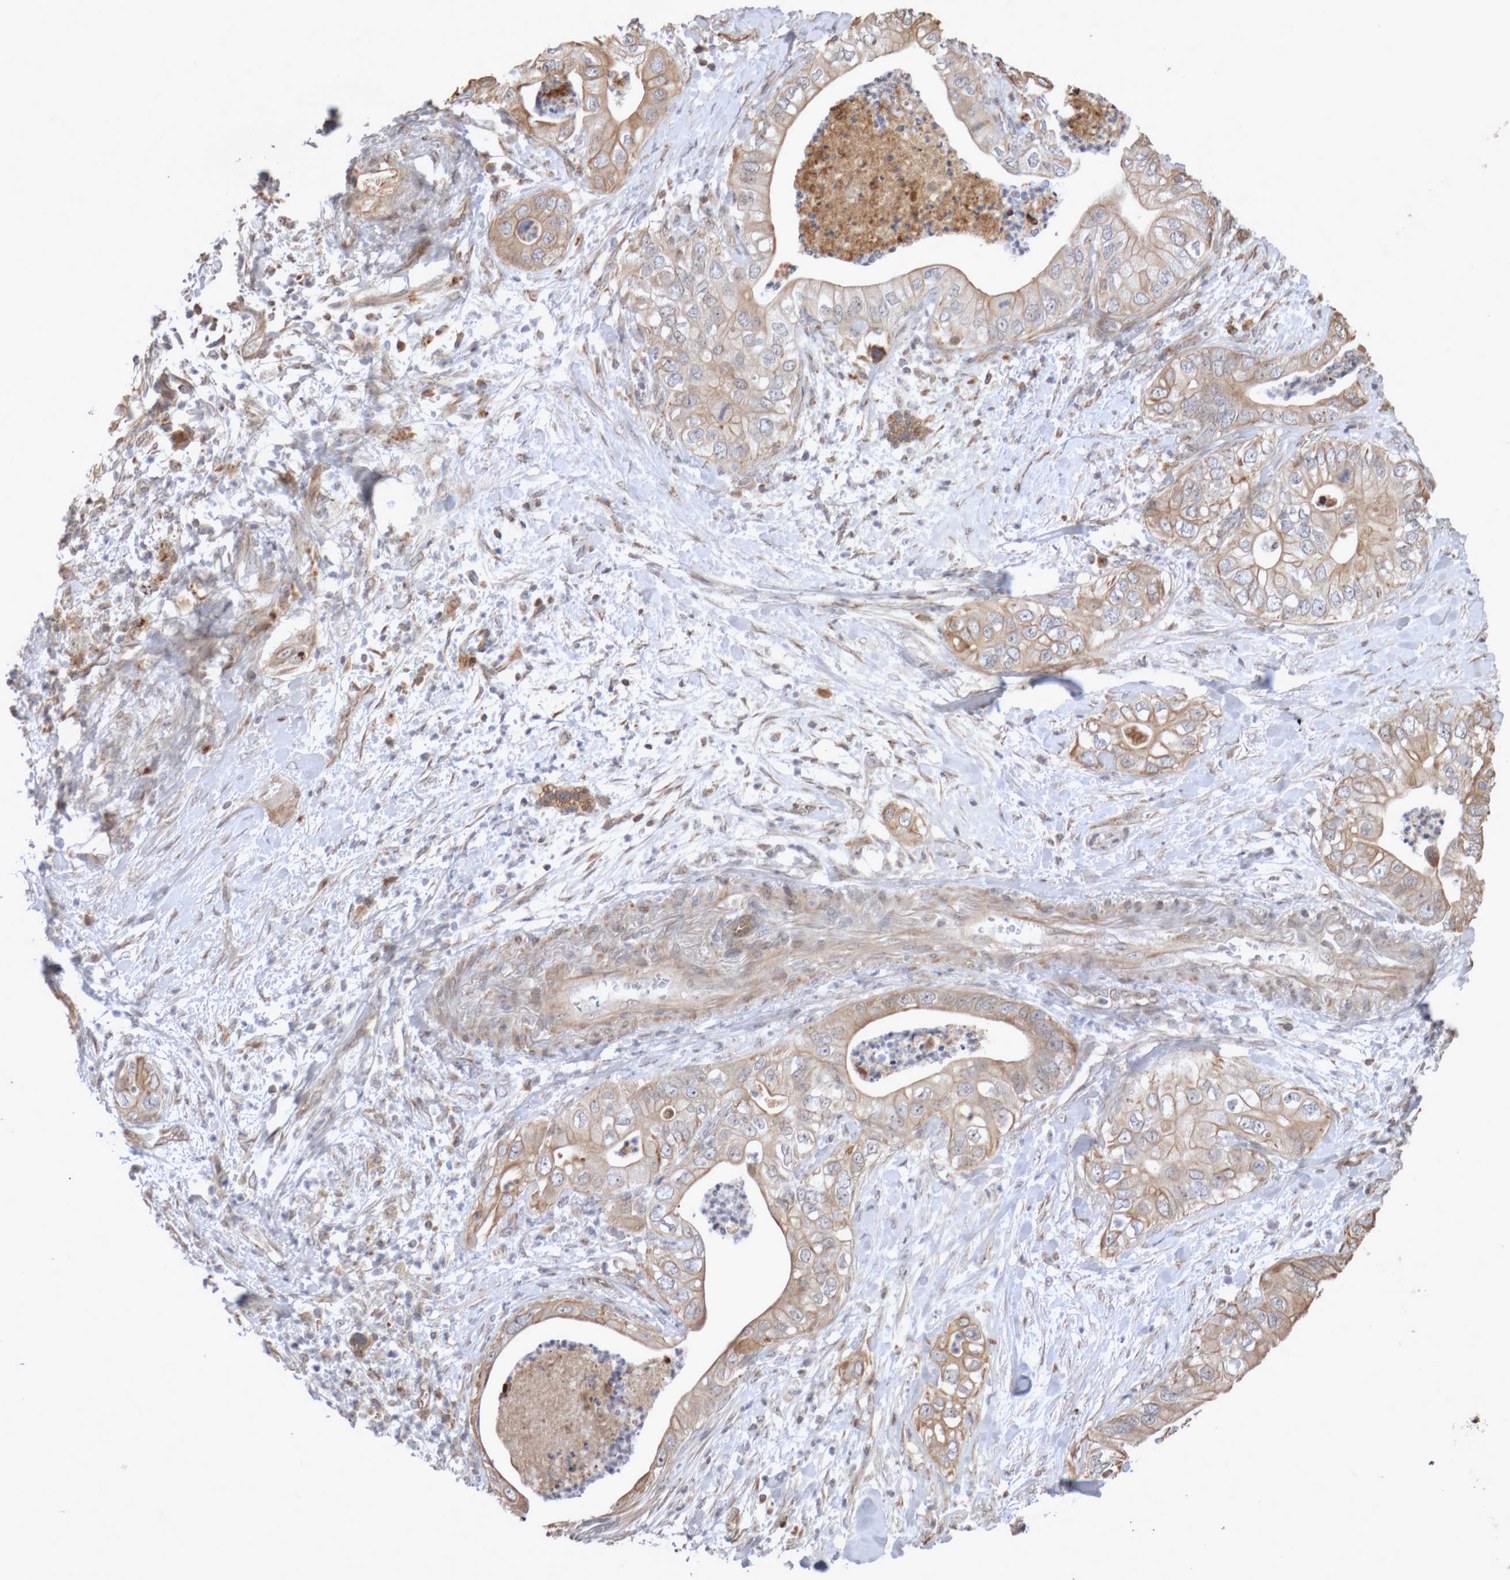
{"staining": {"intensity": "weak", "quantity": ">75%", "location": "cytoplasmic/membranous"}, "tissue": "pancreatic cancer", "cell_type": "Tumor cells", "image_type": "cancer", "snomed": [{"axis": "morphology", "description": "Adenocarcinoma, NOS"}, {"axis": "topography", "description": "Pancreas"}], "caption": "Pancreatic adenocarcinoma tissue demonstrates weak cytoplasmic/membranous expression in approximately >75% of tumor cells", "gene": "DPH7", "patient": {"sex": "female", "age": 78}}